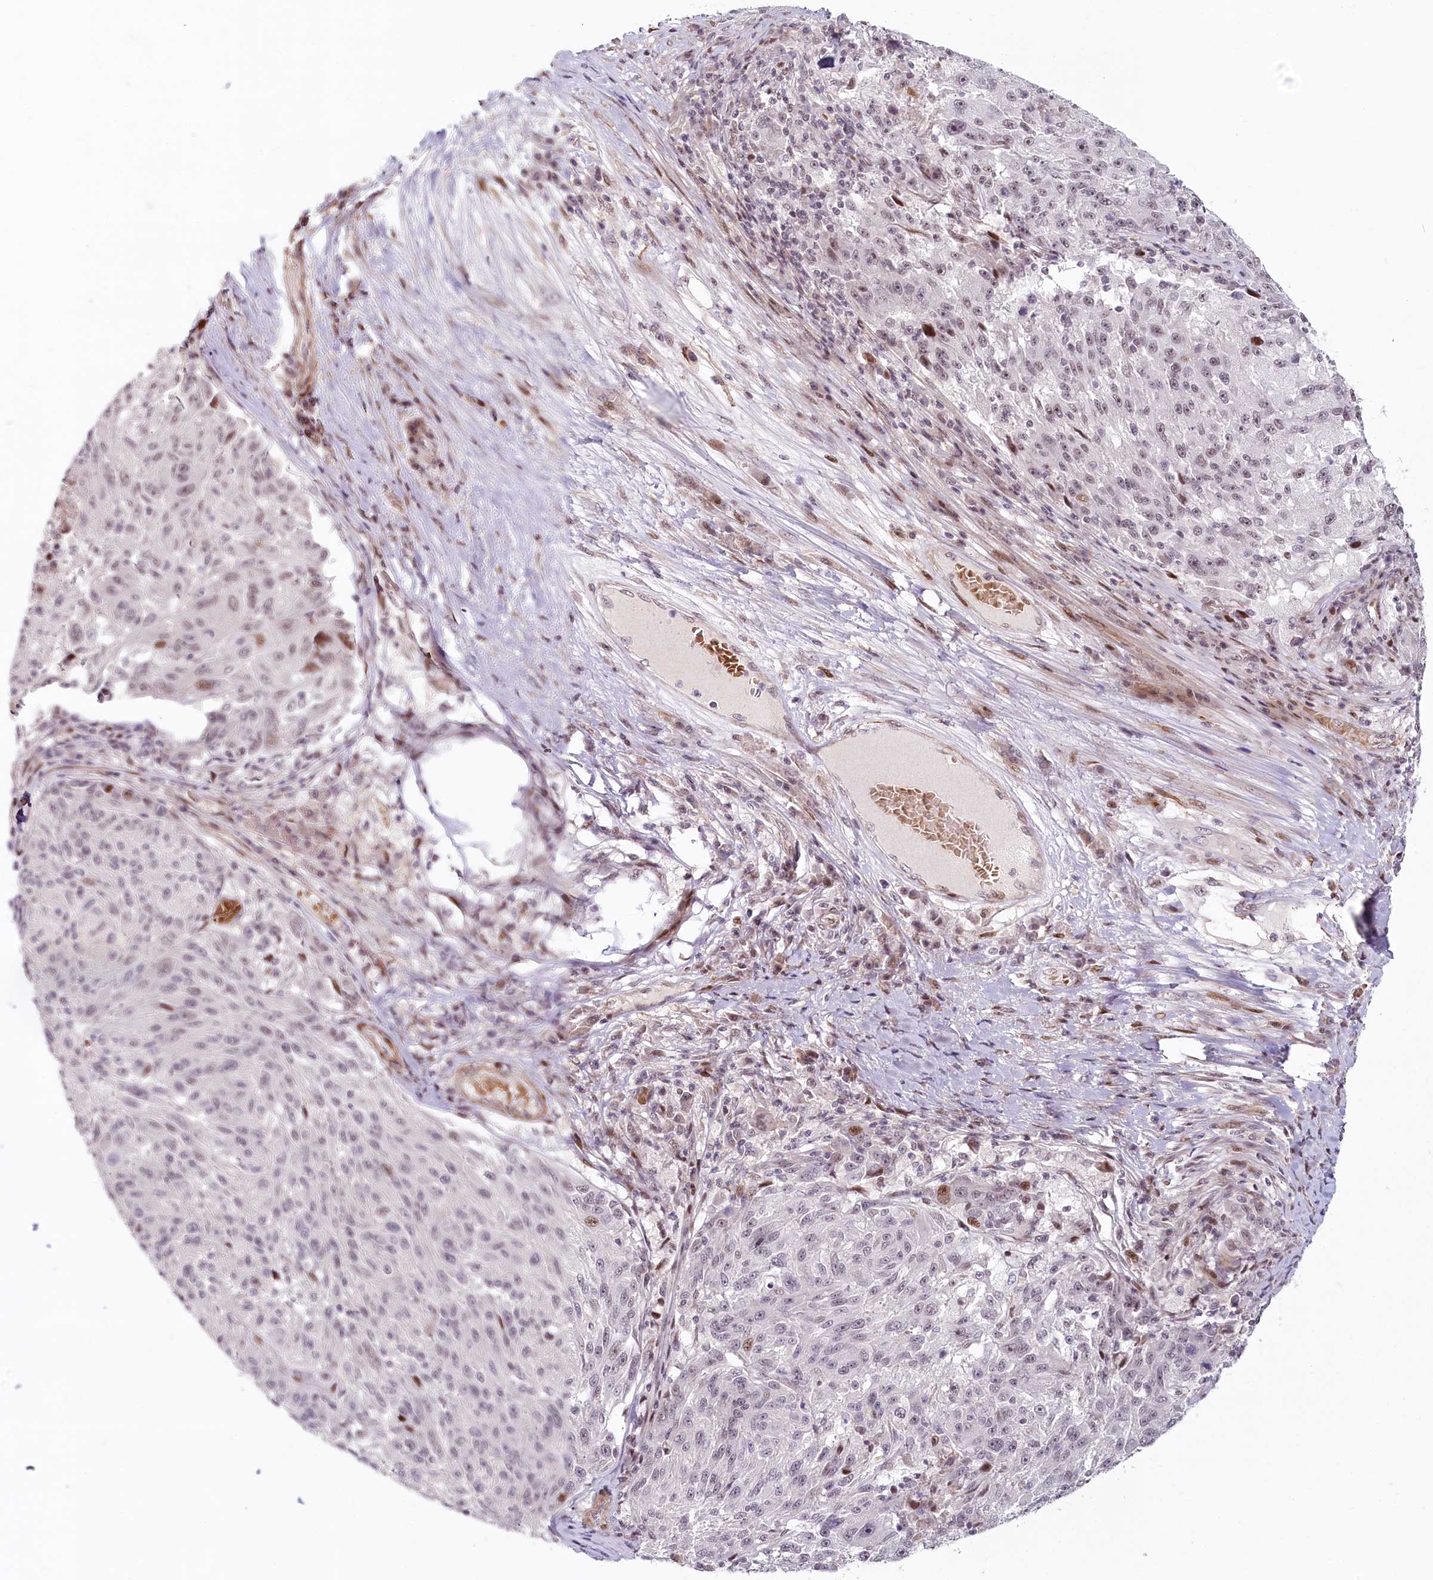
{"staining": {"intensity": "moderate", "quantity": "<25%", "location": "nuclear"}, "tissue": "melanoma", "cell_type": "Tumor cells", "image_type": "cancer", "snomed": [{"axis": "morphology", "description": "Malignant melanoma, NOS"}, {"axis": "topography", "description": "Skin"}], "caption": "Human malignant melanoma stained for a protein (brown) demonstrates moderate nuclear positive expression in about <25% of tumor cells.", "gene": "FAM204A", "patient": {"sex": "male", "age": 53}}